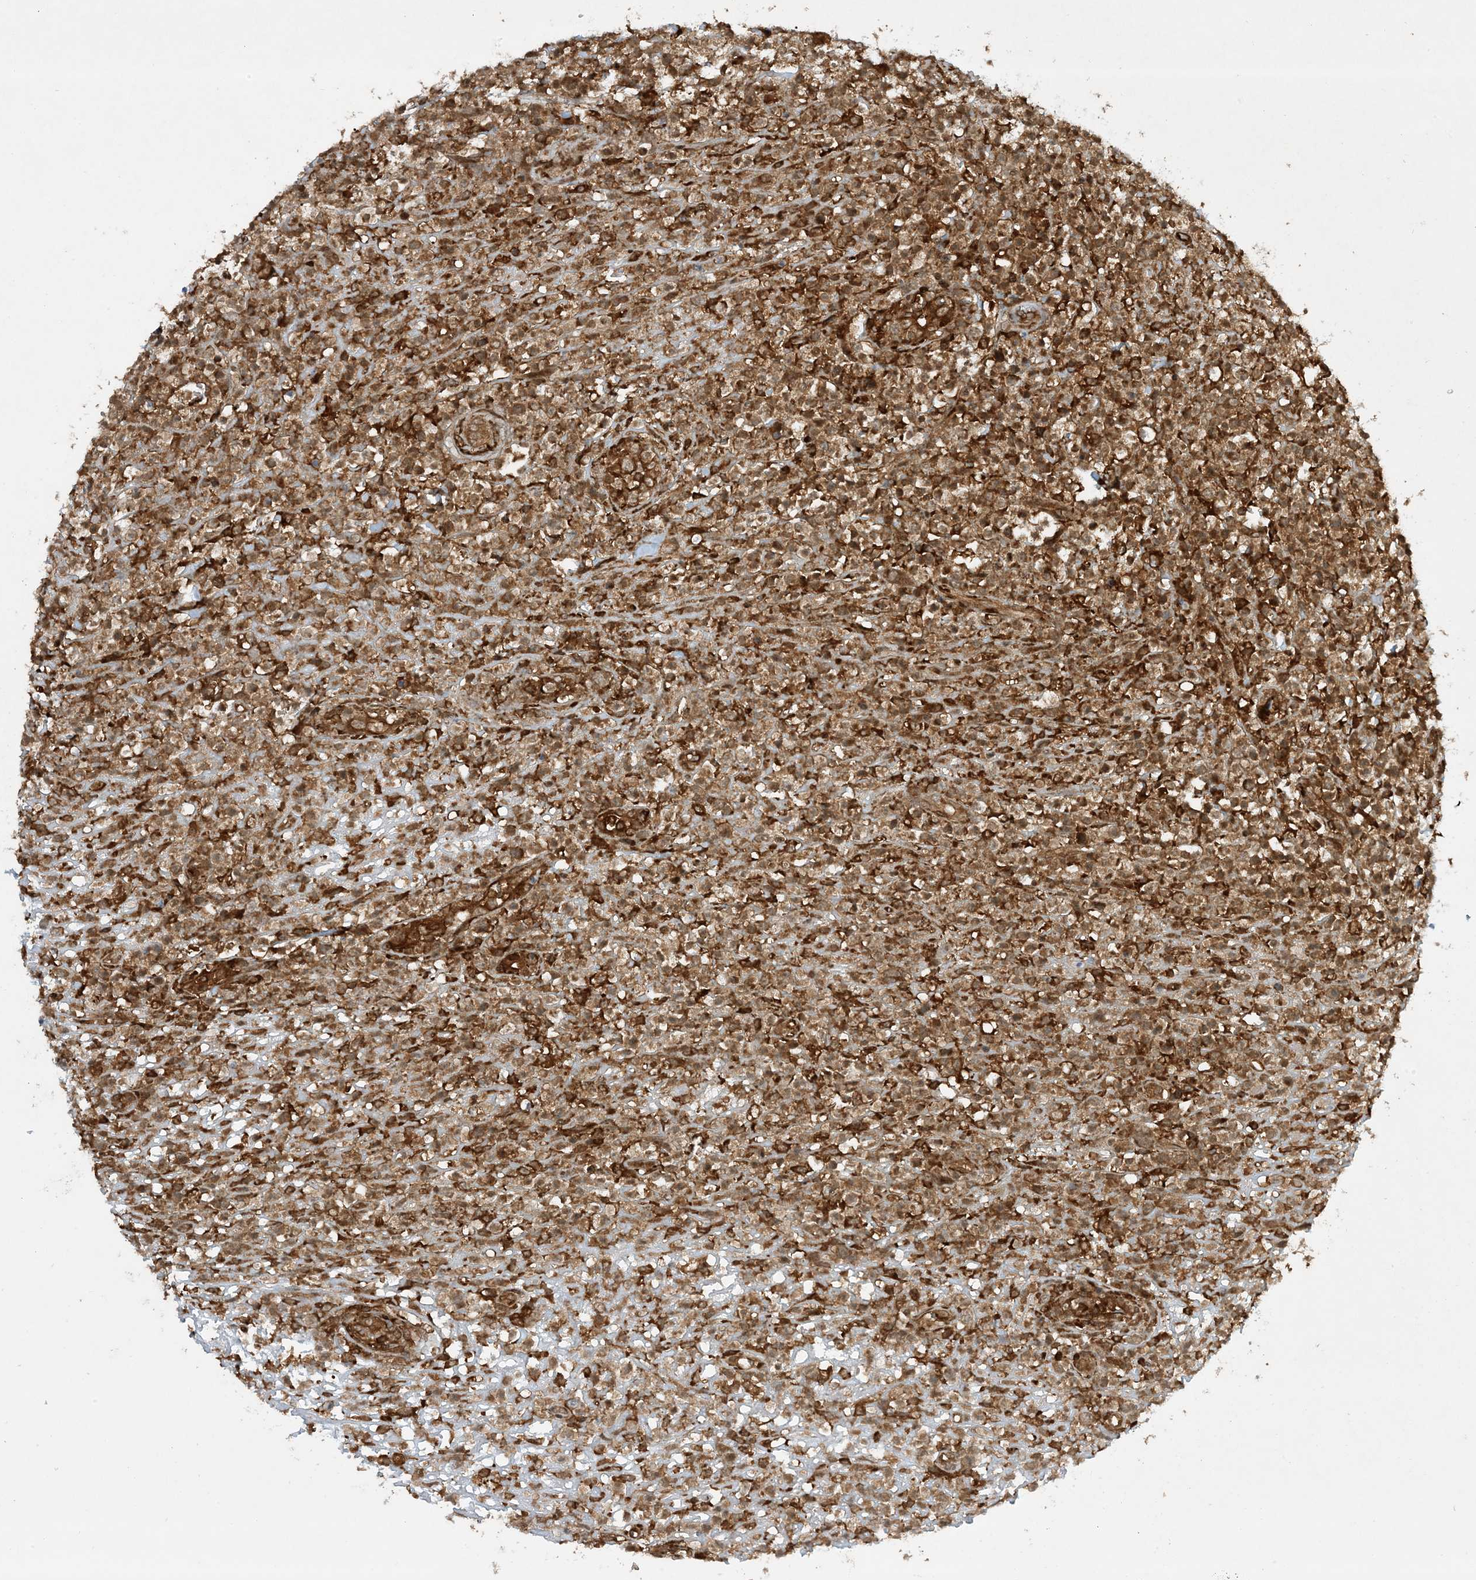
{"staining": {"intensity": "weak", "quantity": ">75%", "location": "cytoplasmic/membranous"}, "tissue": "lymphoma", "cell_type": "Tumor cells", "image_type": "cancer", "snomed": [{"axis": "morphology", "description": "Malignant lymphoma, non-Hodgkin's type, High grade"}, {"axis": "topography", "description": "Colon"}], "caption": "Human high-grade malignant lymphoma, non-Hodgkin's type stained with a brown dye displays weak cytoplasmic/membranous positive positivity in about >75% of tumor cells.", "gene": "CERT1", "patient": {"sex": "female", "age": 53}}